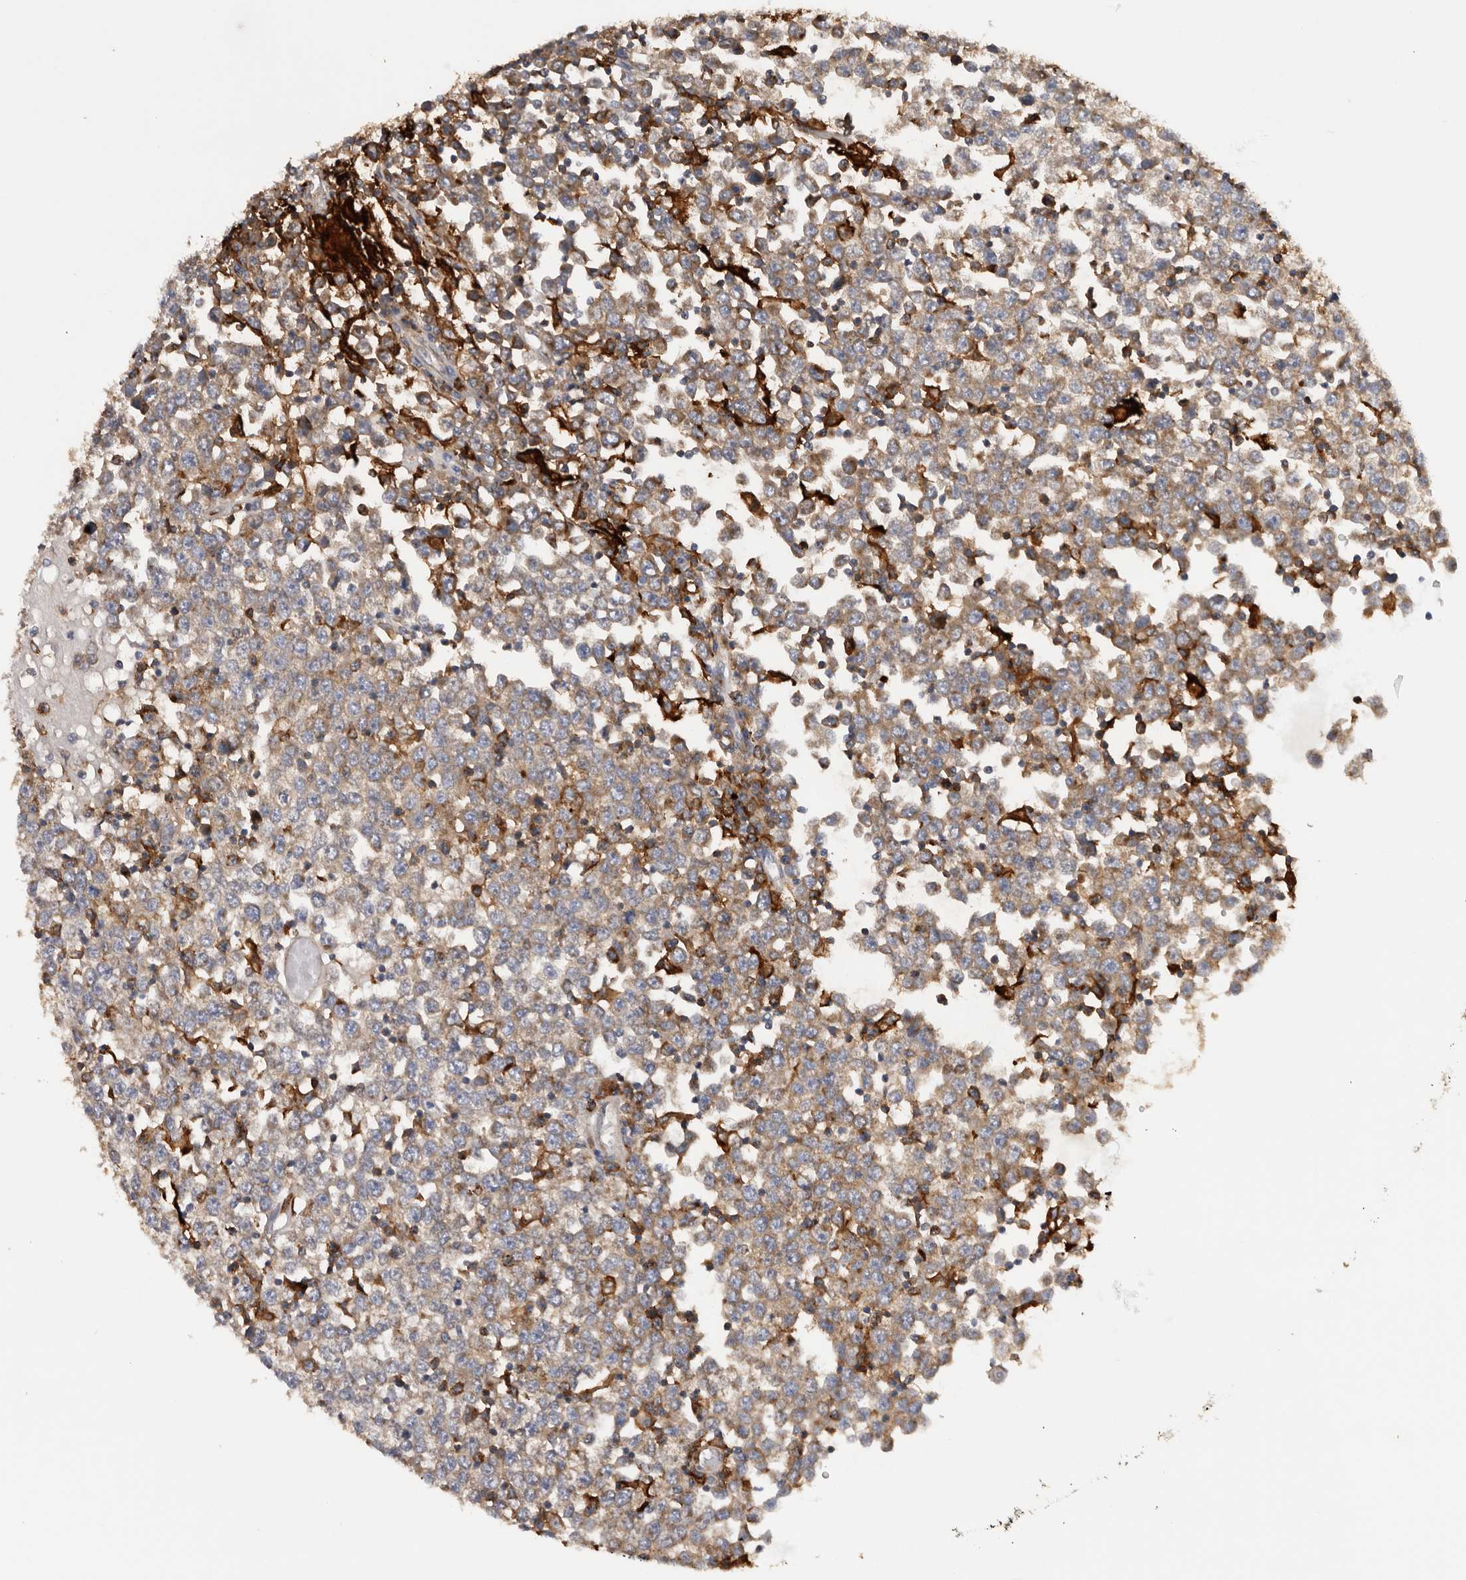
{"staining": {"intensity": "moderate", "quantity": ">75%", "location": "cytoplasmic/membranous"}, "tissue": "testis cancer", "cell_type": "Tumor cells", "image_type": "cancer", "snomed": [{"axis": "morphology", "description": "Seminoma, NOS"}, {"axis": "topography", "description": "Testis"}], "caption": "The histopathology image demonstrates immunohistochemical staining of testis cancer. There is moderate cytoplasmic/membranous staining is identified in about >75% of tumor cells. The staining was performed using DAB (3,3'-diaminobenzidine) to visualize the protein expression in brown, while the nuclei were stained in blue with hematoxylin (Magnification: 20x).", "gene": "TFRC", "patient": {"sex": "male", "age": 65}}